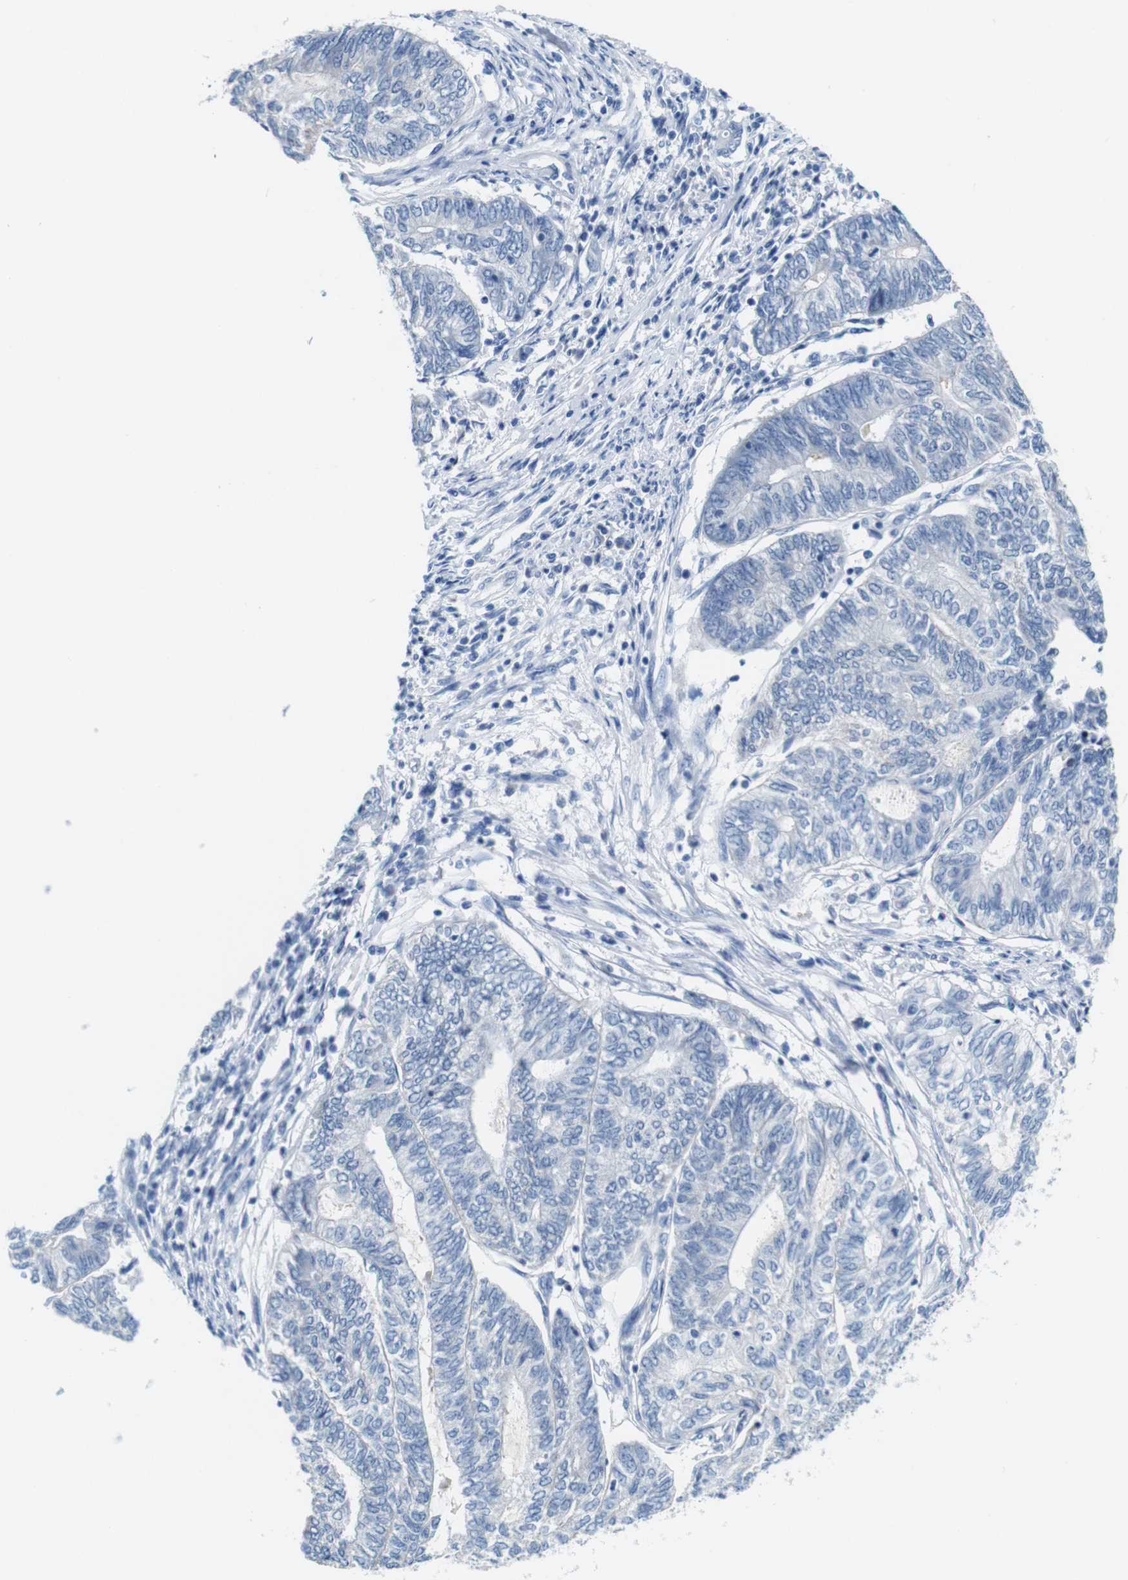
{"staining": {"intensity": "negative", "quantity": "none", "location": "none"}, "tissue": "endometrial cancer", "cell_type": "Tumor cells", "image_type": "cancer", "snomed": [{"axis": "morphology", "description": "Adenocarcinoma, NOS"}, {"axis": "topography", "description": "Uterus"}, {"axis": "topography", "description": "Endometrium"}], "caption": "IHC micrograph of human endometrial adenocarcinoma stained for a protein (brown), which exhibits no staining in tumor cells.", "gene": "IGSF8", "patient": {"sex": "female", "age": 70}}